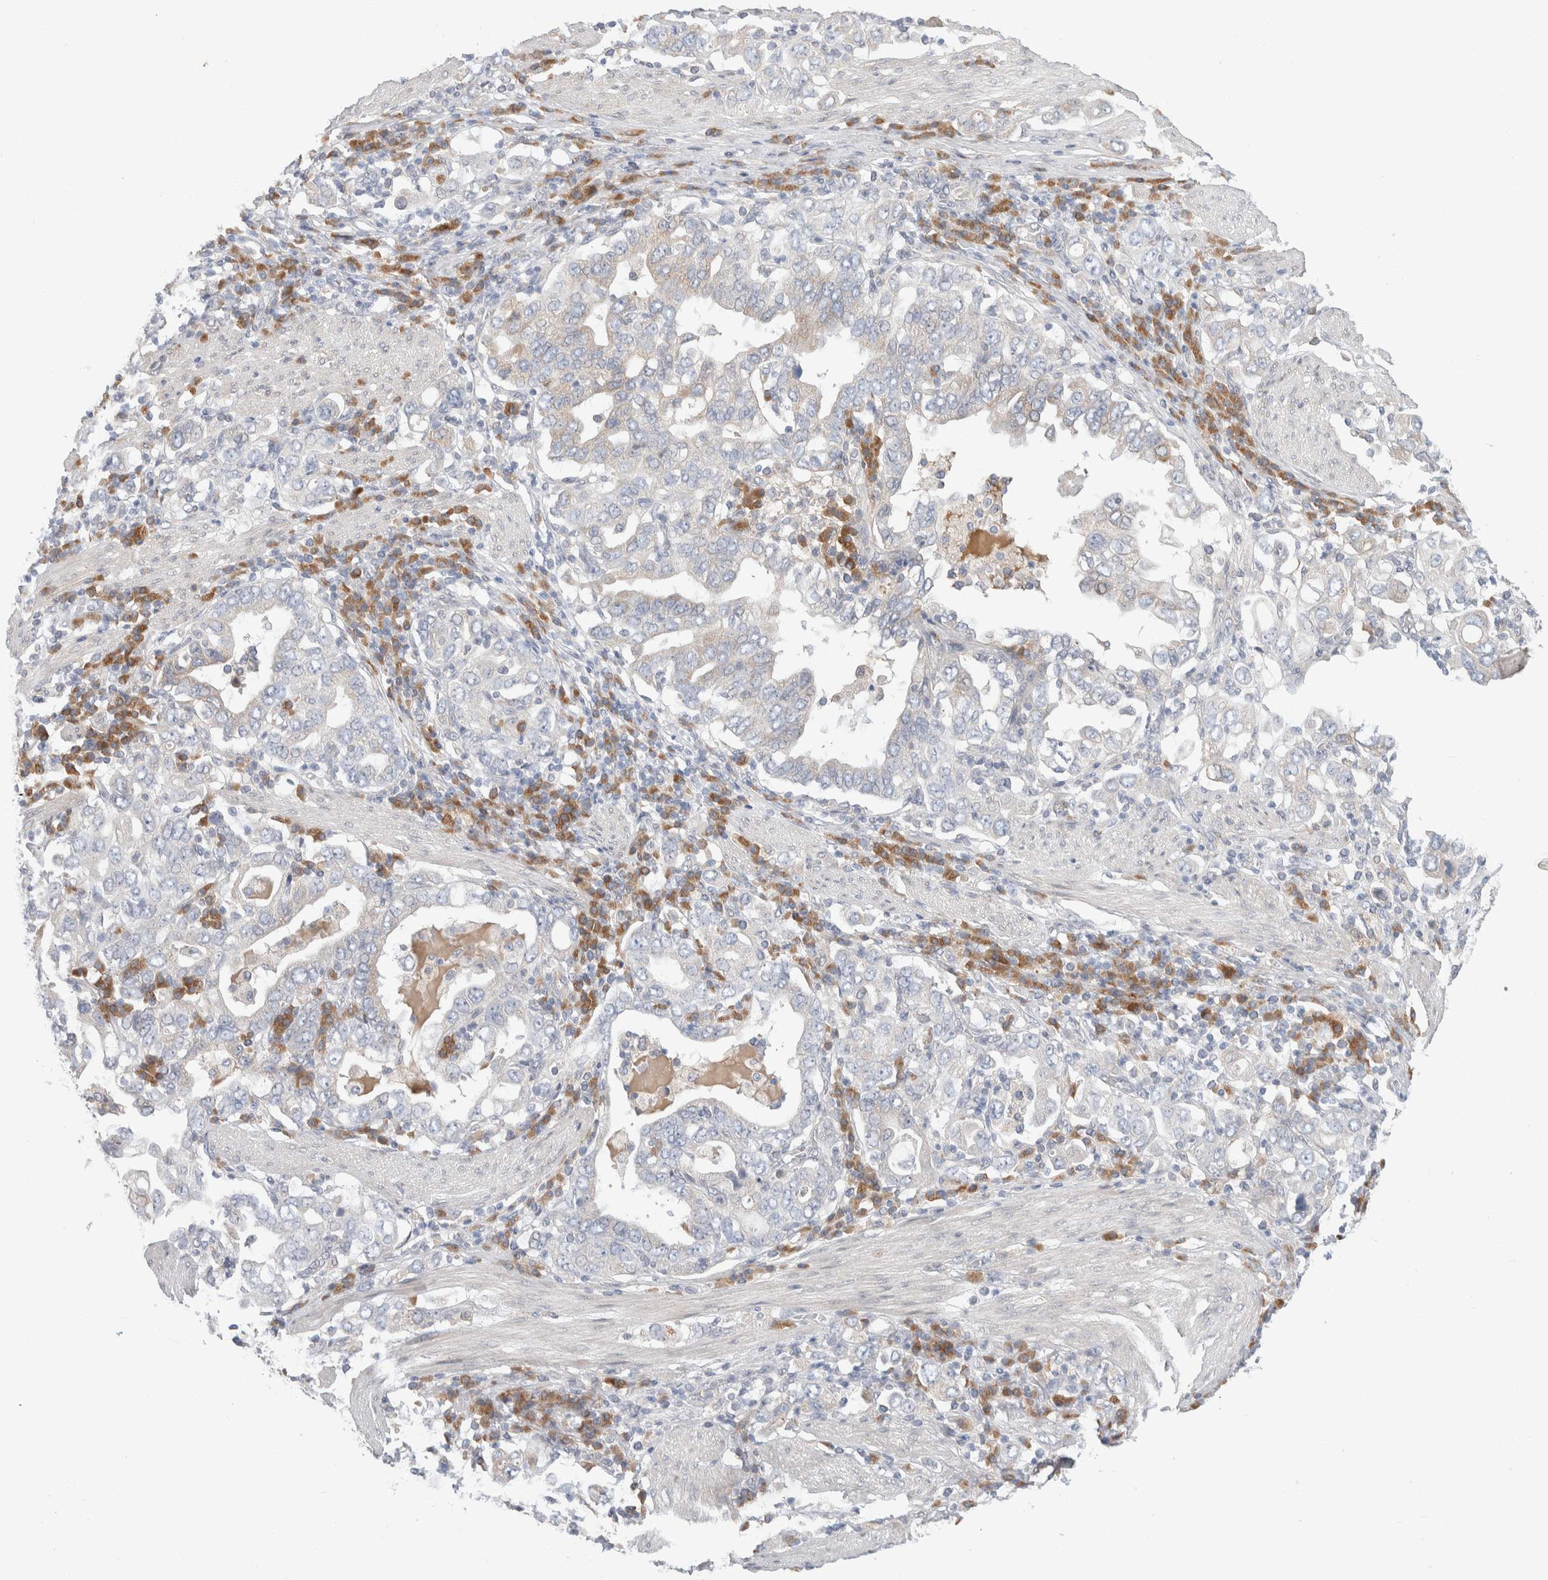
{"staining": {"intensity": "negative", "quantity": "none", "location": "none"}, "tissue": "stomach cancer", "cell_type": "Tumor cells", "image_type": "cancer", "snomed": [{"axis": "morphology", "description": "Adenocarcinoma, NOS"}, {"axis": "topography", "description": "Stomach, upper"}], "caption": "Tumor cells show no significant positivity in stomach cancer. (DAB (3,3'-diaminobenzidine) immunohistochemistry (IHC) visualized using brightfield microscopy, high magnification).", "gene": "RUSF1", "patient": {"sex": "male", "age": 62}}